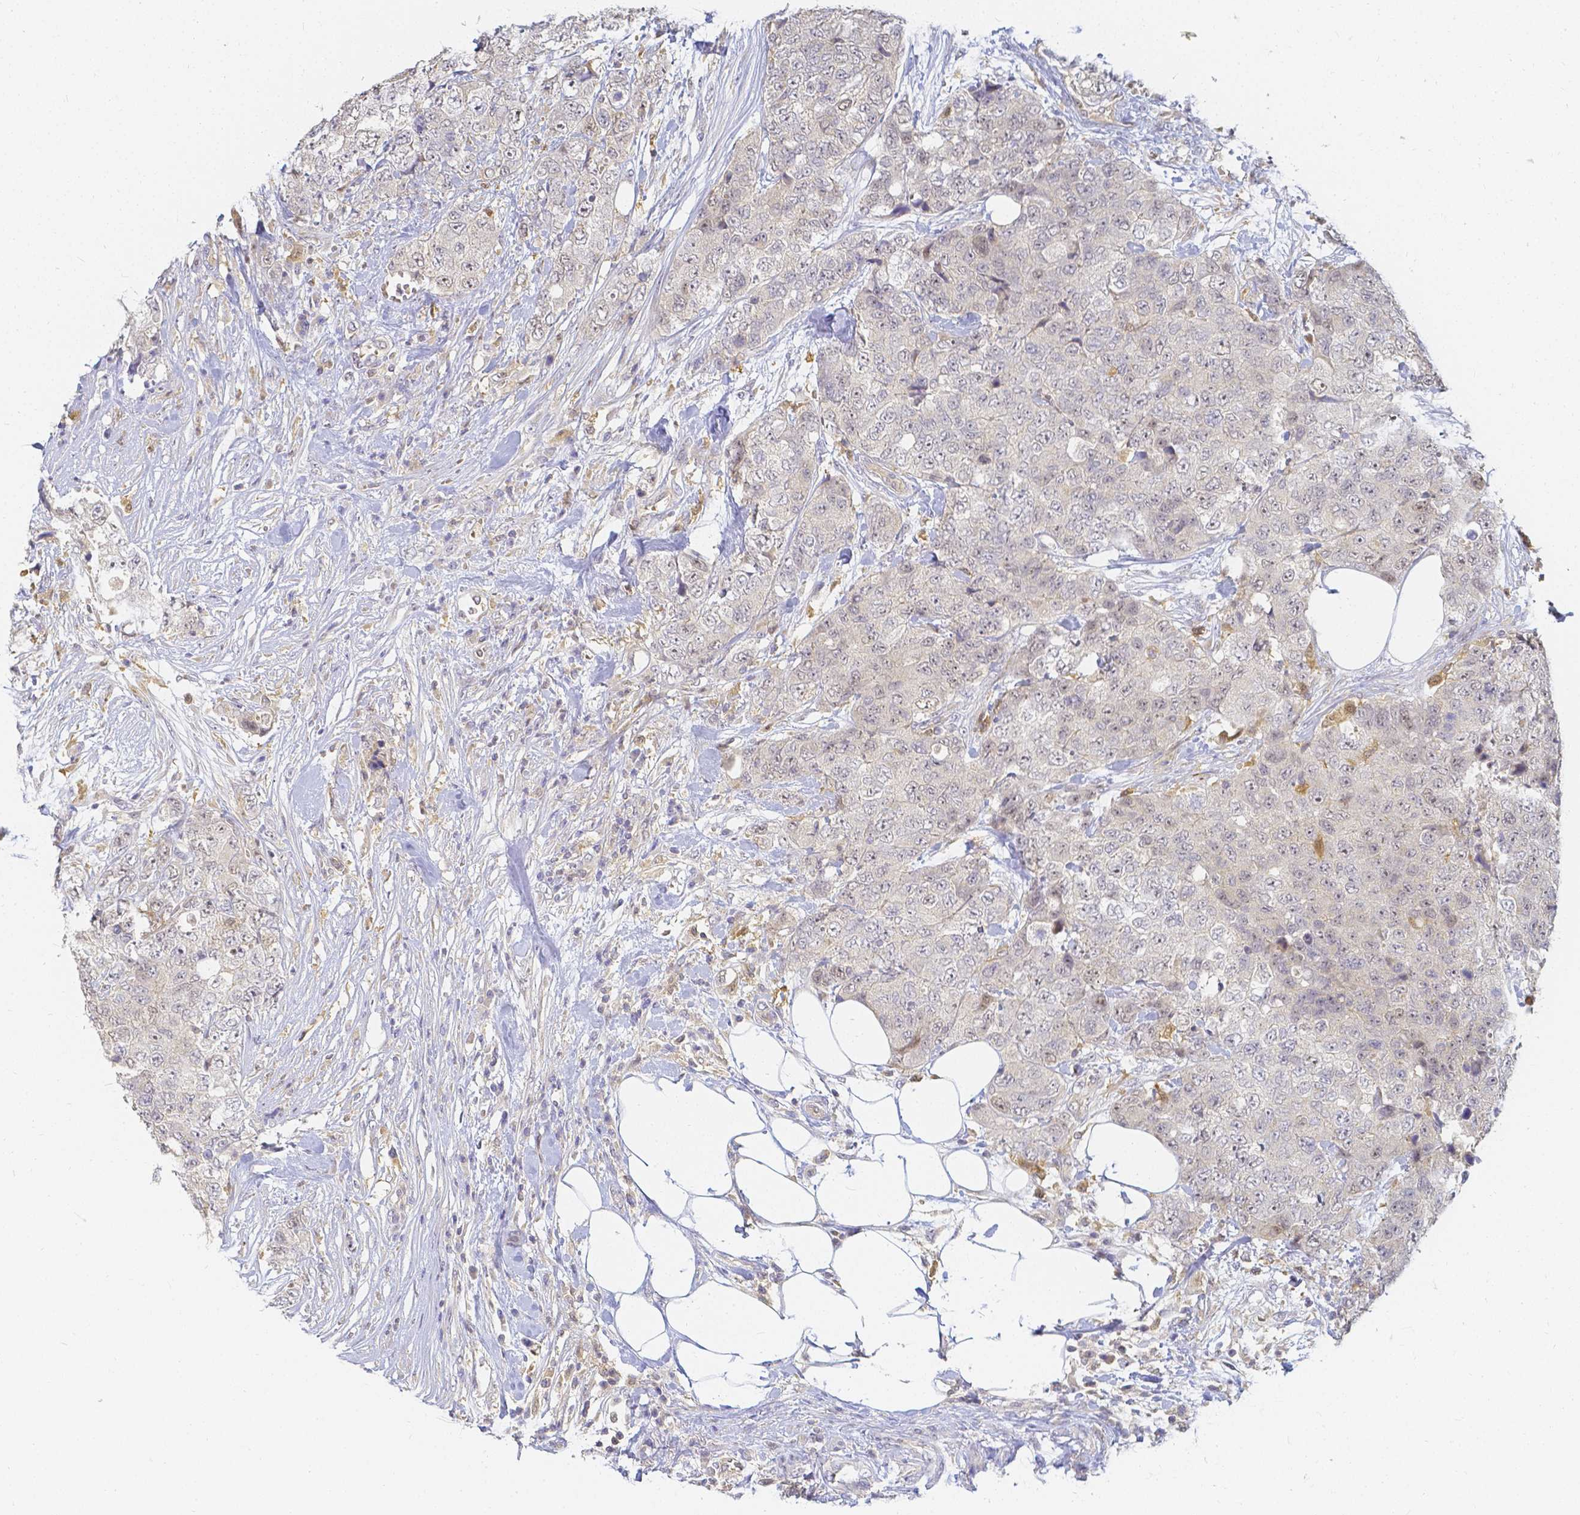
{"staining": {"intensity": "negative", "quantity": "none", "location": "none"}, "tissue": "urothelial cancer", "cell_type": "Tumor cells", "image_type": "cancer", "snomed": [{"axis": "morphology", "description": "Urothelial carcinoma, High grade"}, {"axis": "topography", "description": "Urinary bladder"}], "caption": "This is an immunohistochemistry (IHC) photomicrograph of human high-grade urothelial carcinoma. There is no positivity in tumor cells.", "gene": "KCNH1", "patient": {"sex": "female", "age": 78}}